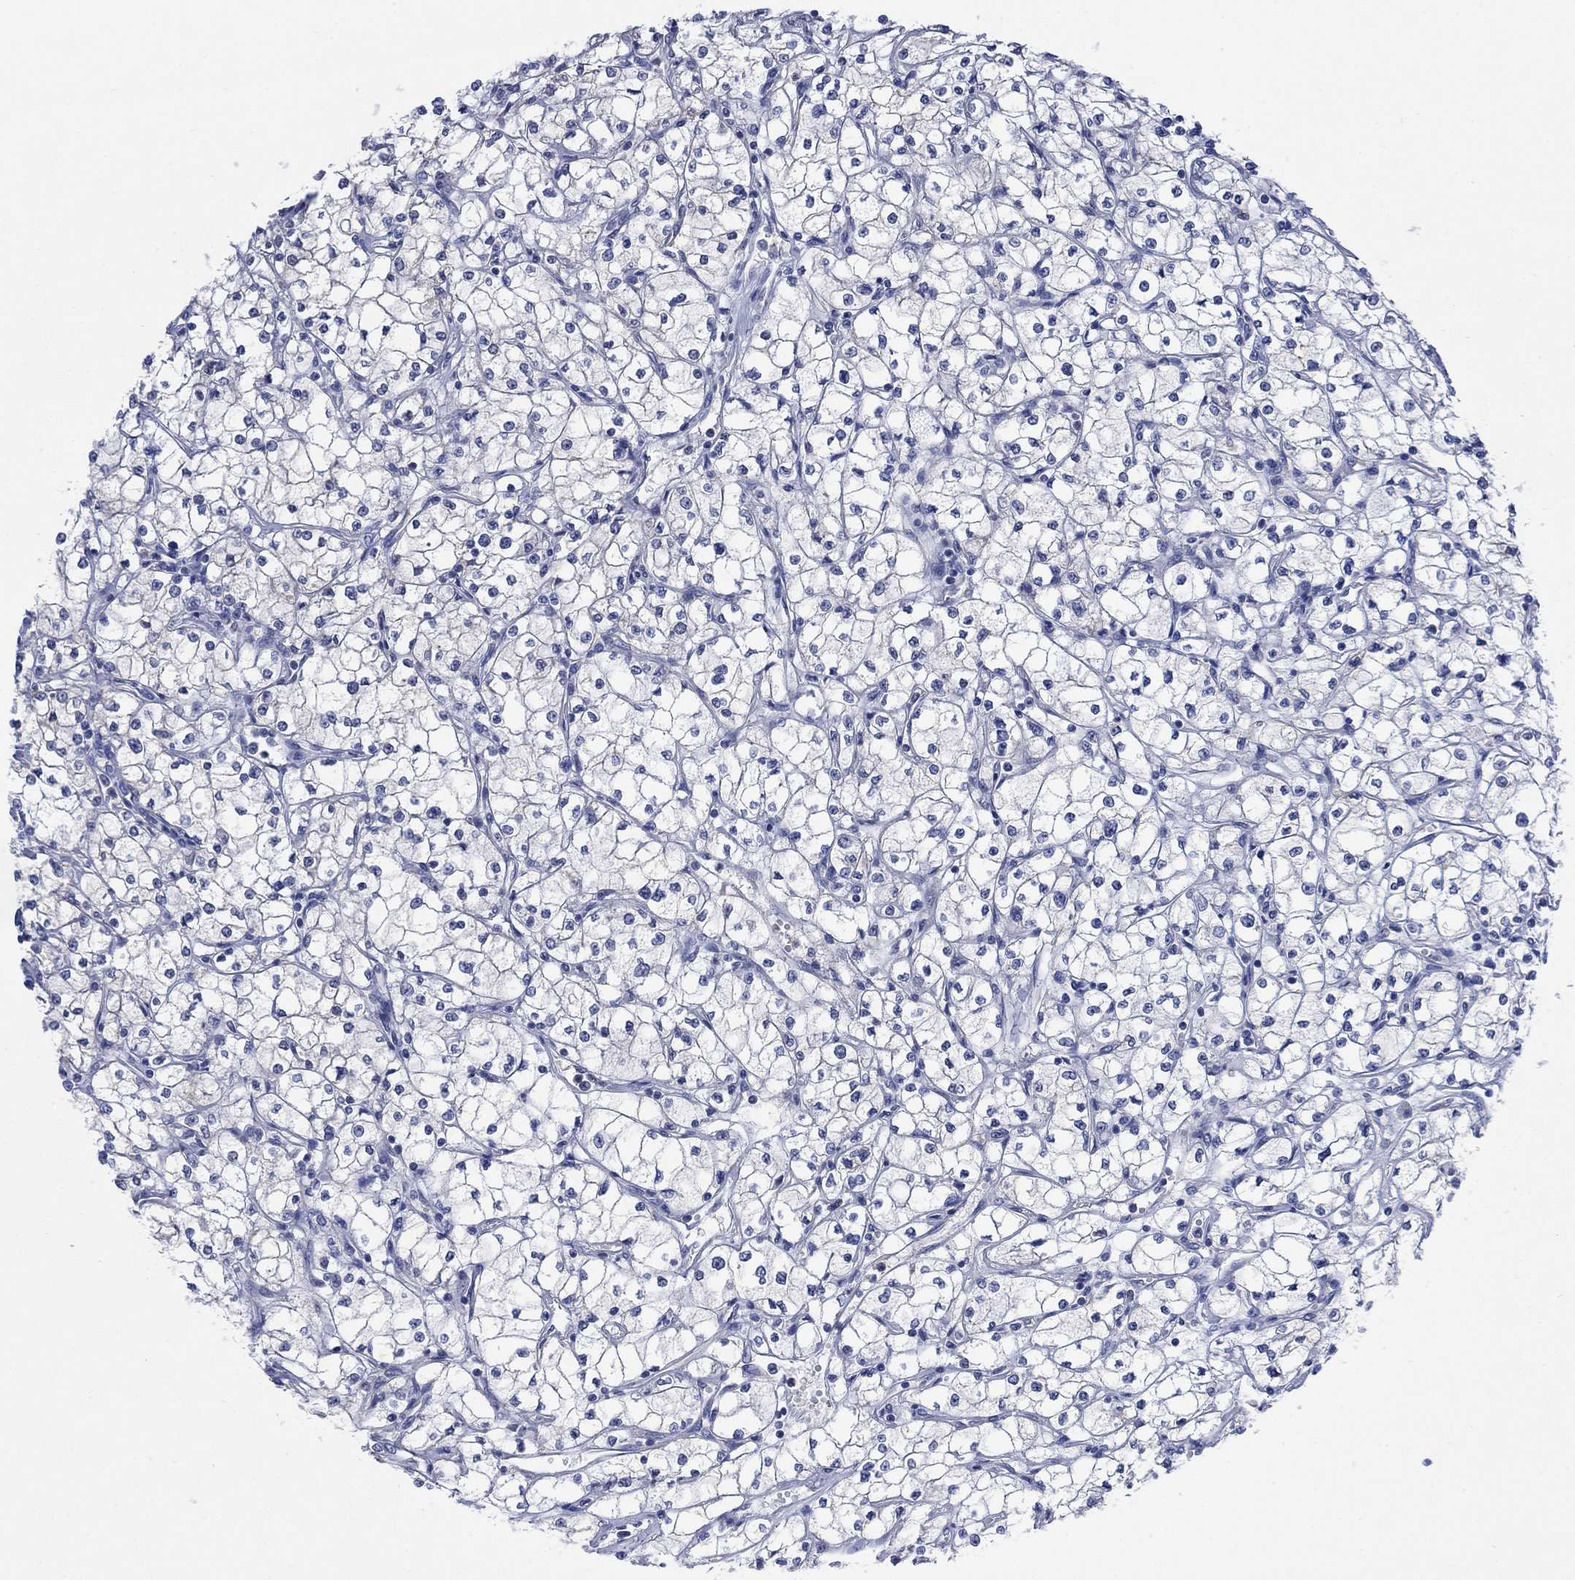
{"staining": {"intensity": "negative", "quantity": "none", "location": "none"}, "tissue": "renal cancer", "cell_type": "Tumor cells", "image_type": "cancer", "snomed": [{"axis": "morphology", "description": "Adenocarcinoma, NOS"}, {"axis": "topography", "description": "Kidney"}], "caption": "Tumor cells are negative for brown protein staining in renal cancer (adenocarcinoma). (Immunohistochemistry (ihc), brightfield microscopy, high magnification).", "gene": "FBP2", "patient": {"sex": "male", "age": 67}}